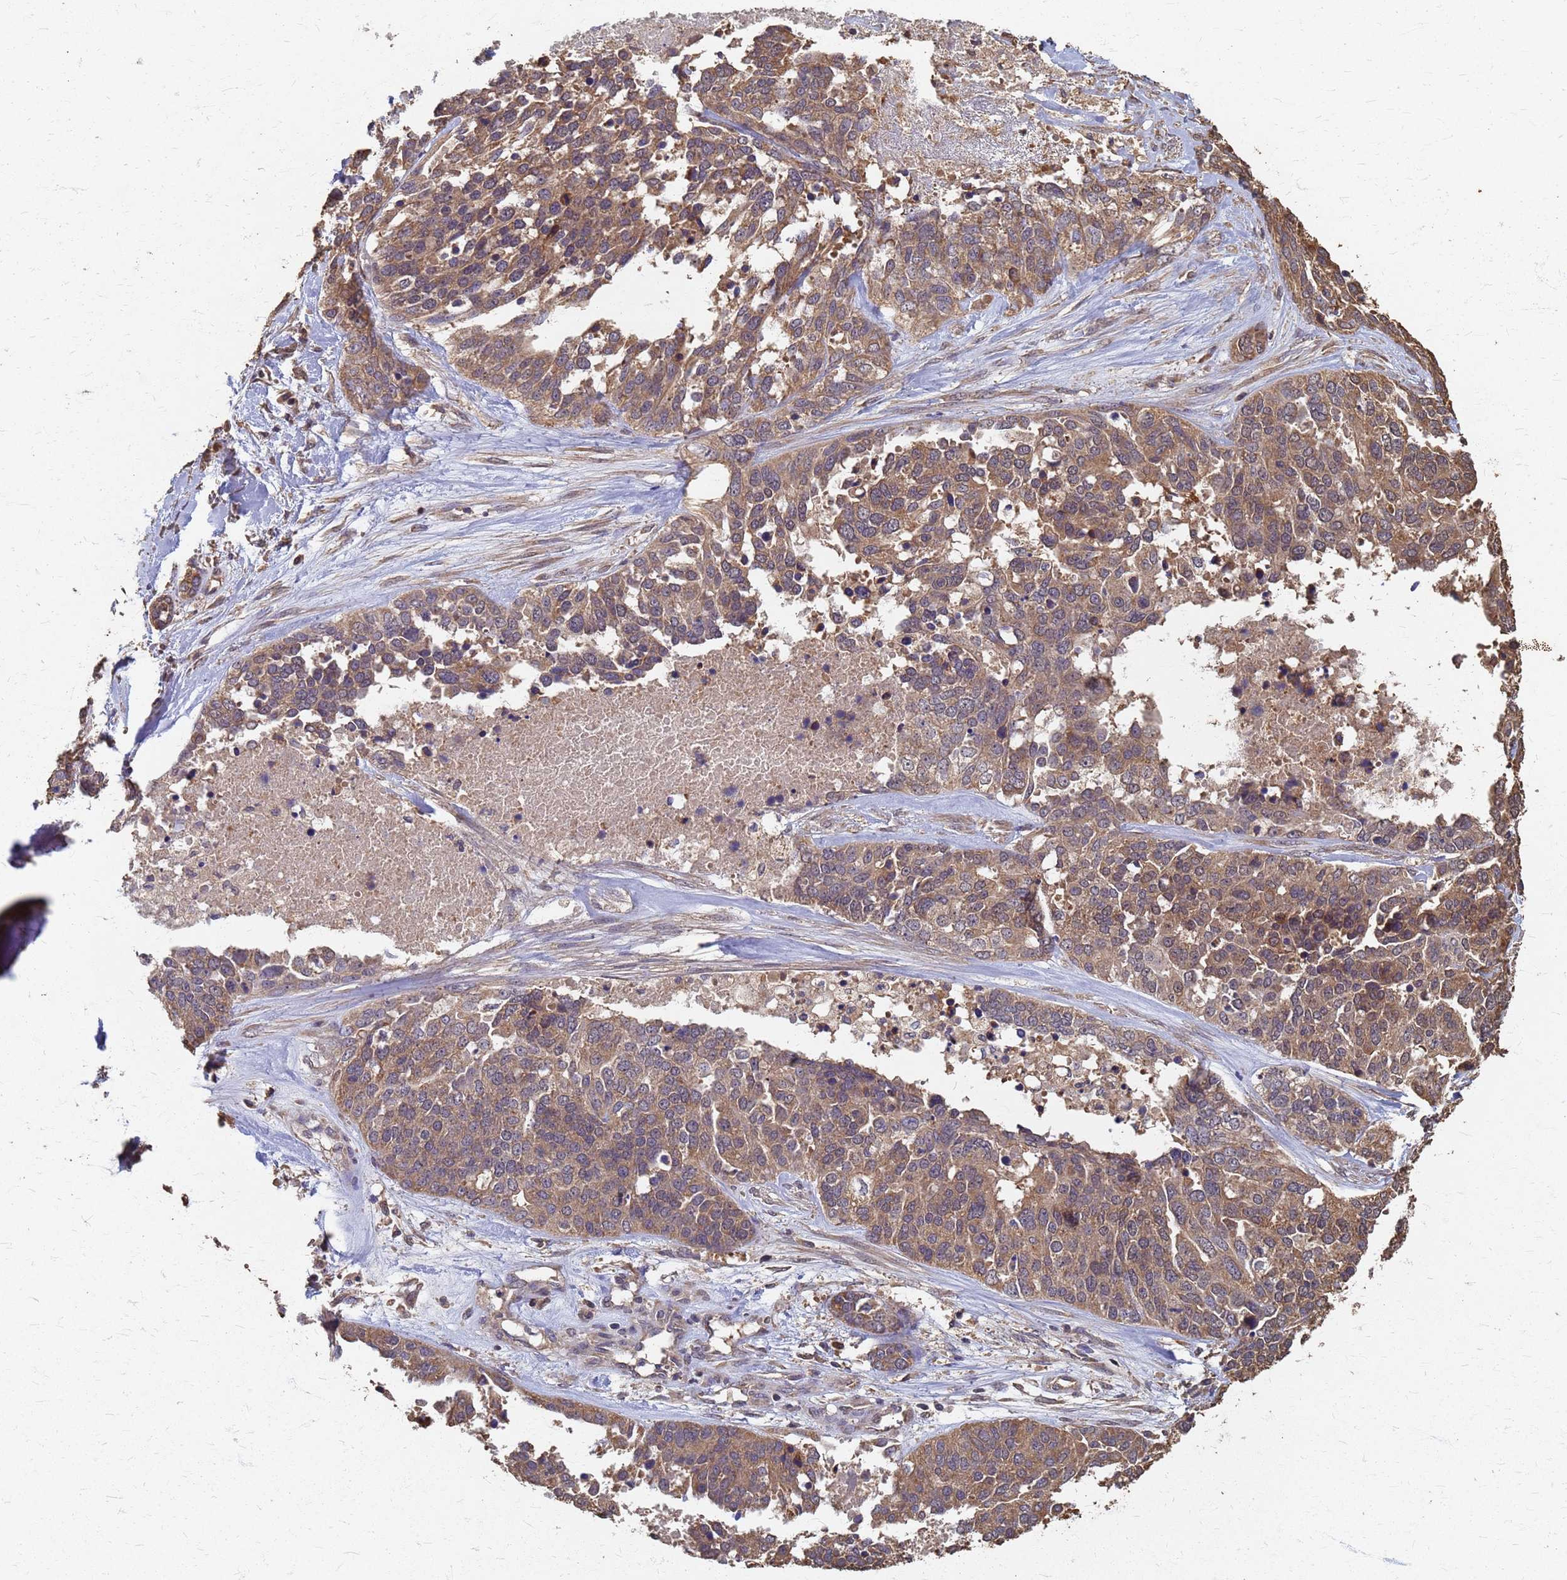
{"staining": {"intensity": "moderate", "quantity": ">75%", "location": "cytoplasmic/membranous"}, "tissue": "ovarian cancer", "cell_type": "Tumor cells", "image_type": "cancer", "snomed": [{"axis": "morphology", "description": "Cystadenocarcinoma, serous, NOS"}, {"axis": "topography", "description": "Ovary"}], "caption": "Ovarian cancer (serous cystadenocarcinoma) stained with a protein marker reveals moderate staining in tumor cells.", "gene": "DPH5", "patient": {"sex": "female", "age": 44}}